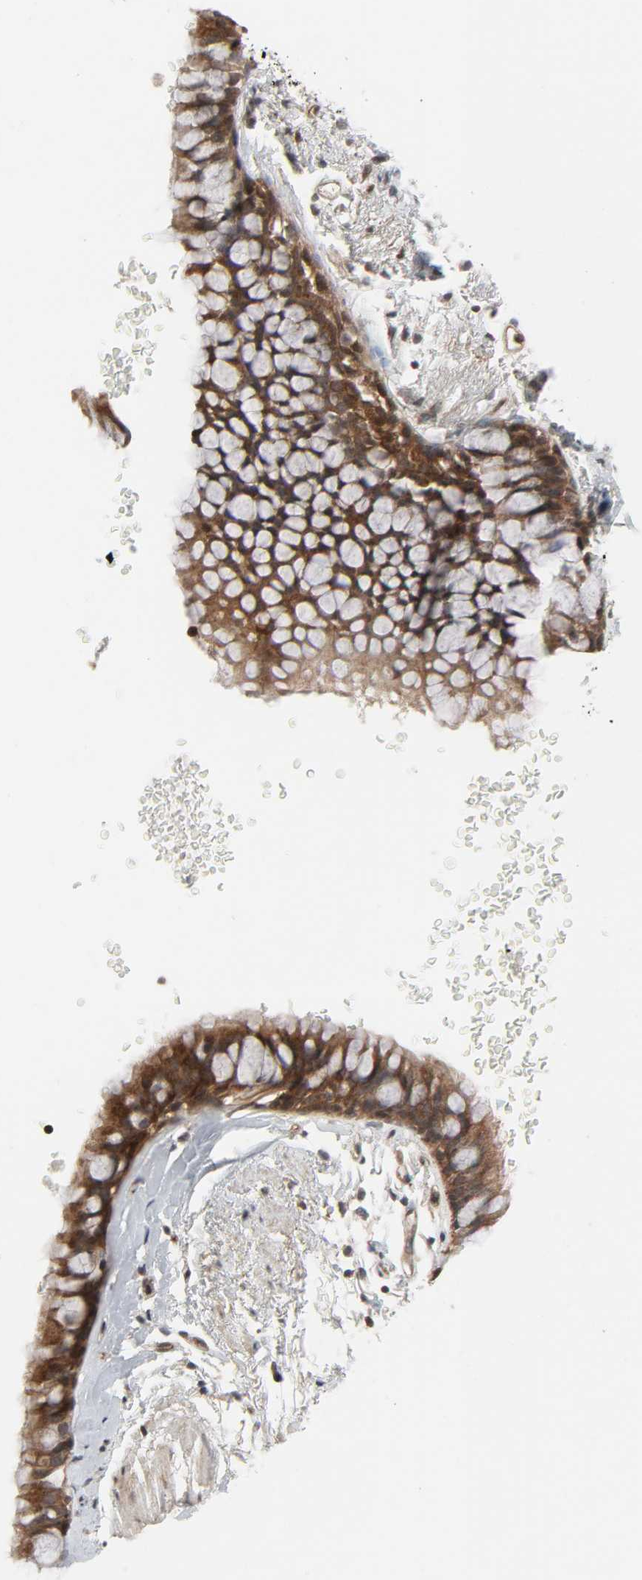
{"staining": {"intensity": "strong", "quantity": ">75%", "location": "cytoplasmic/membranous,nuclear"}, "tissue": "bronchus", "cell_type": "Respiratory epithelial cells", "image_type": "normal", "snomed": [{"axis": "morphology", "description": "Normal tissue, NOS"}, {"axis": "topography", "description": "Bronchus"}], "caption": "Immunohistochemical staining of unremarkable human bronchus shows >75% levels of strong cytoplasmic/membranous,nuclear protein expression in about >75% of respiratory epithelial cells. (DAB (3,3'-diaminobenzidine) = brown stain, brightfield microscopy at high magnification).", "gene": "GSK3A", "patient": {"sex": "female", "age": 73}}